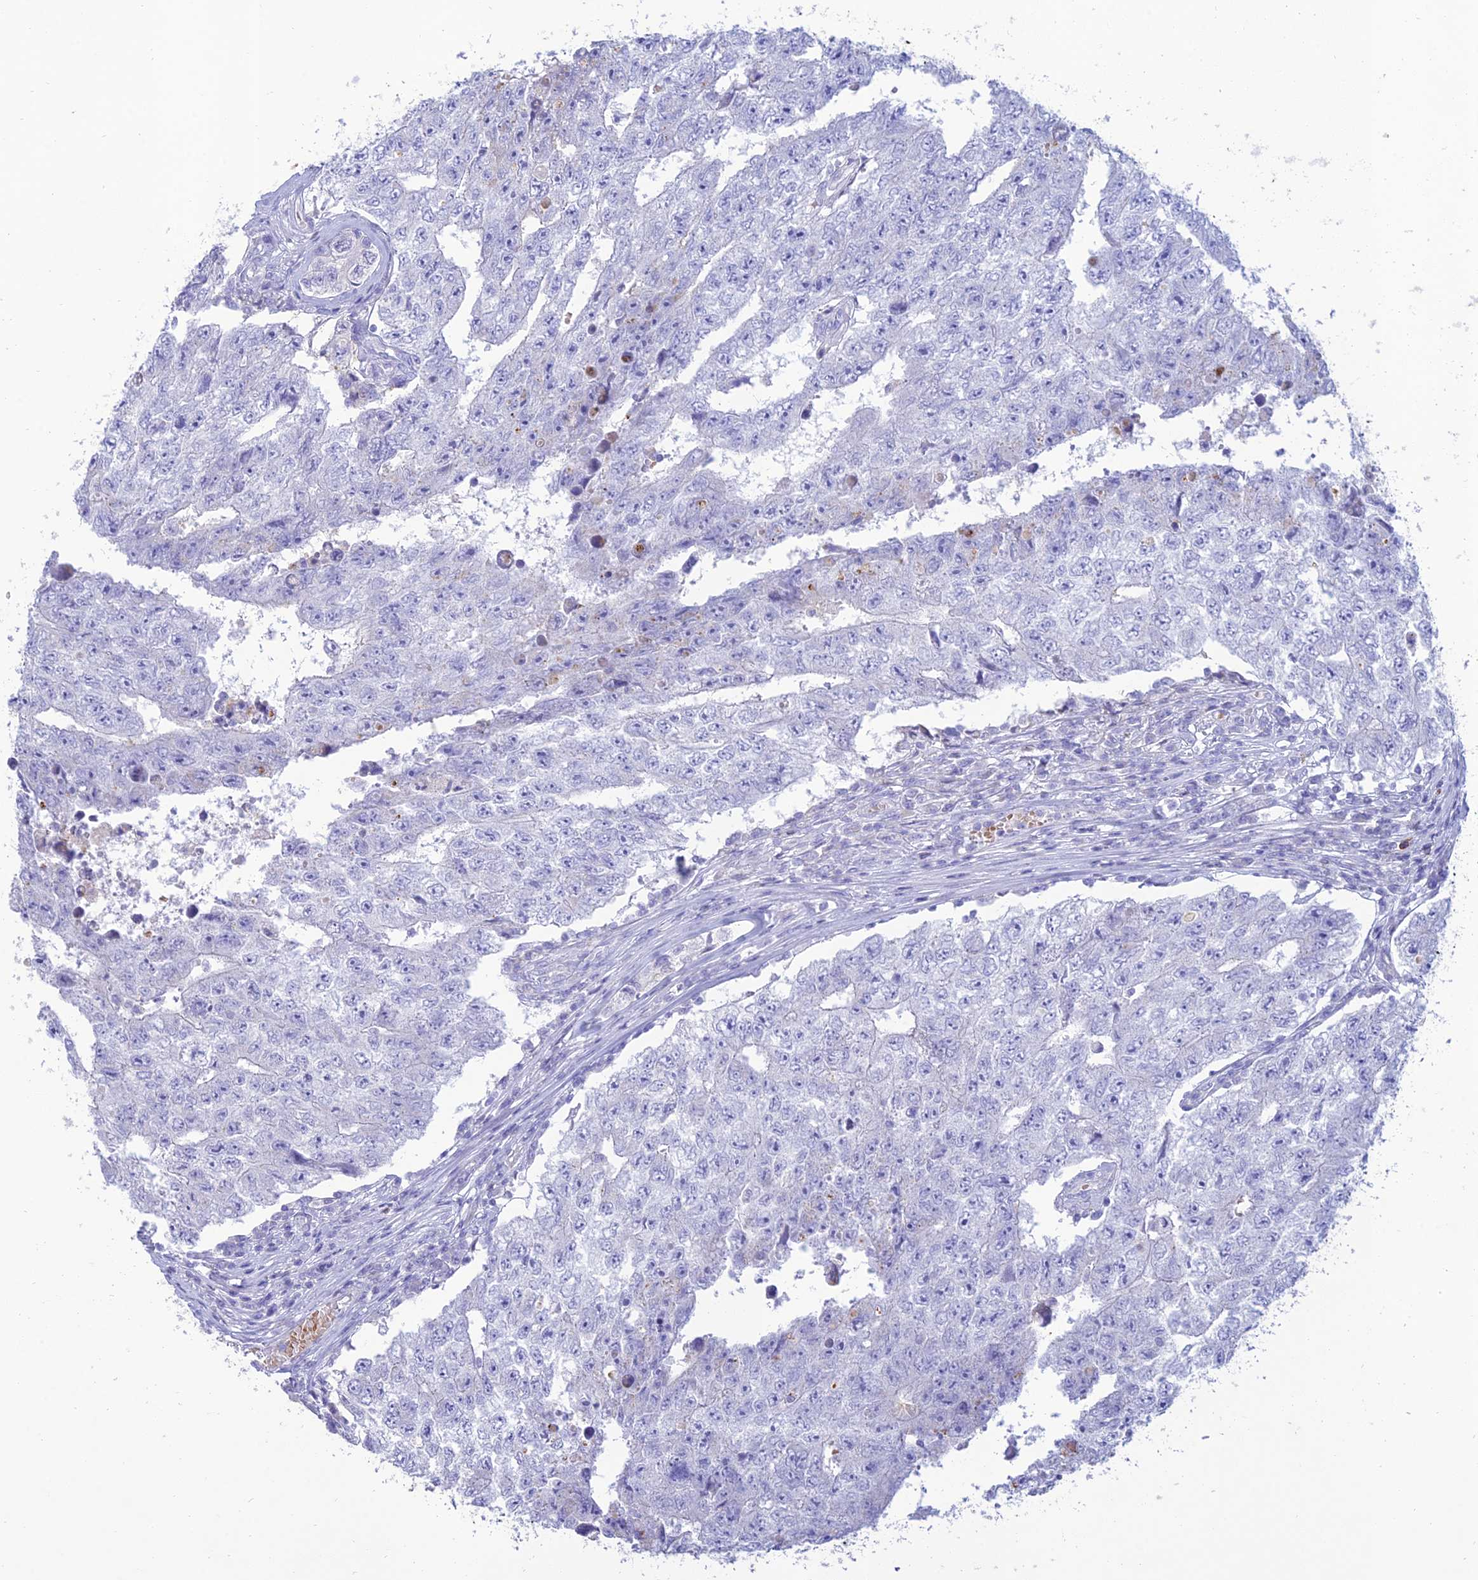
{"staining": {"intensity": "negative", "quantity": "none", "location": "none"}, "tissue": "testis cancer", "cell_type": "Tumor cells", "image_type": "cancer", "snomed": [{"axis": "morphology", "description": "Carcinoma, Embryonal, NOS"}, {"axis": "topography", "description": "Testis"}], "caption": "Tumor cells are negative for brown protein staining in embryonal carcinoma (testis).", "gene": "MAL2", "patient": {"sex": "male", "age": 17}}